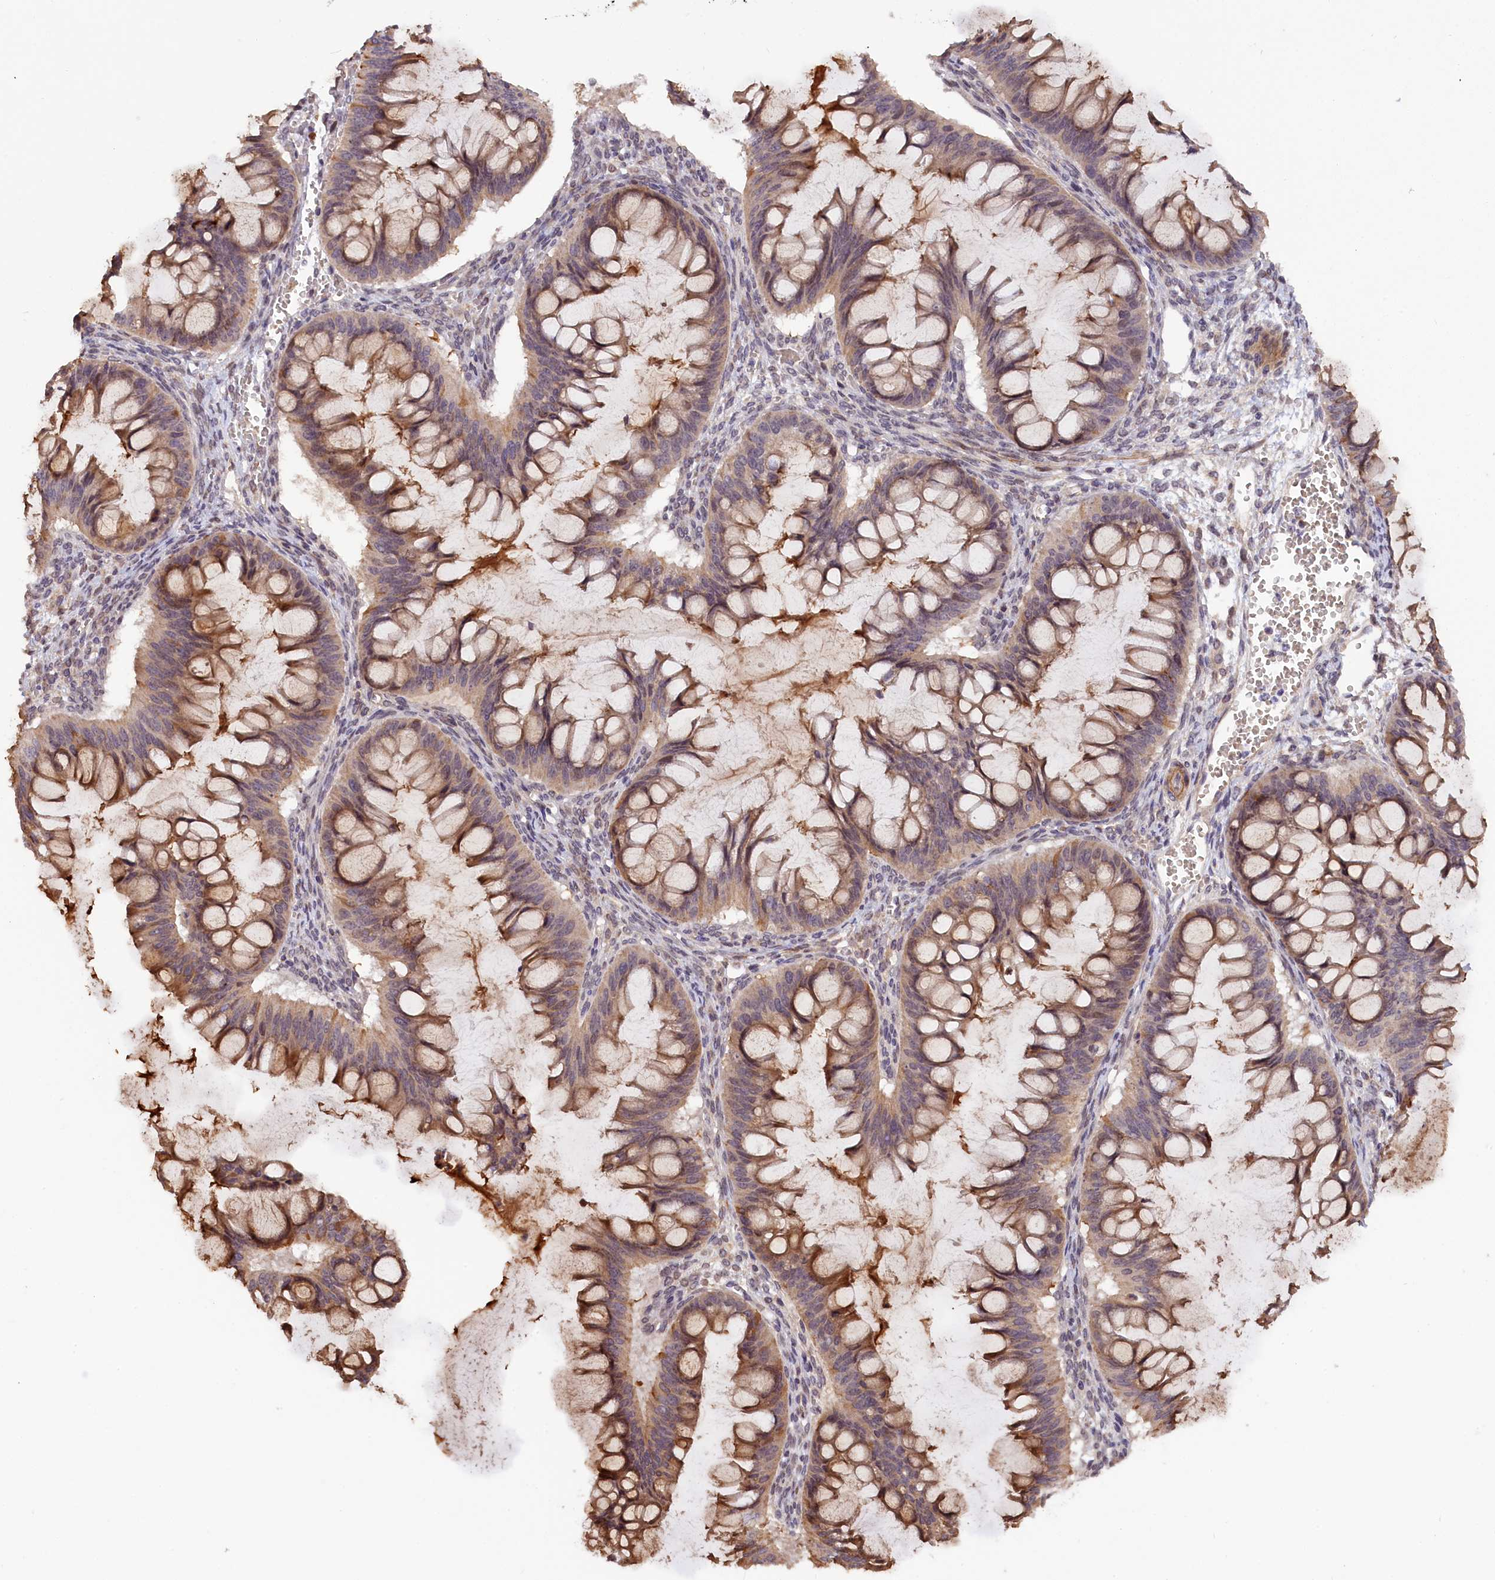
{"staining": {"intensity": "moderate", "quantity": "25%-75%", "location": "cytoplasmic/membranous"}, "tissue": "ovarian cancer", "cell_type": "Tumor cells", "image_type": "cancer", "snomed": [{"axis": "morphology", "description": "Cystadenocarcinoma, mucinous, NOS"}, {"axis": "topography", "description": "Ovary"}], "caption": "Moderate cytoplasmic/membranous protein positivity is present in approximately 25%-75% of tumor cells in mucinous cystadenocarcinoma (ovarian). (Stains: DAB in brown, nuclei in blue, Microscopy: brightfield microscopy at high magnification).", "gene": "ZNF480", "patient": {"sex": "female", "age": 73}}